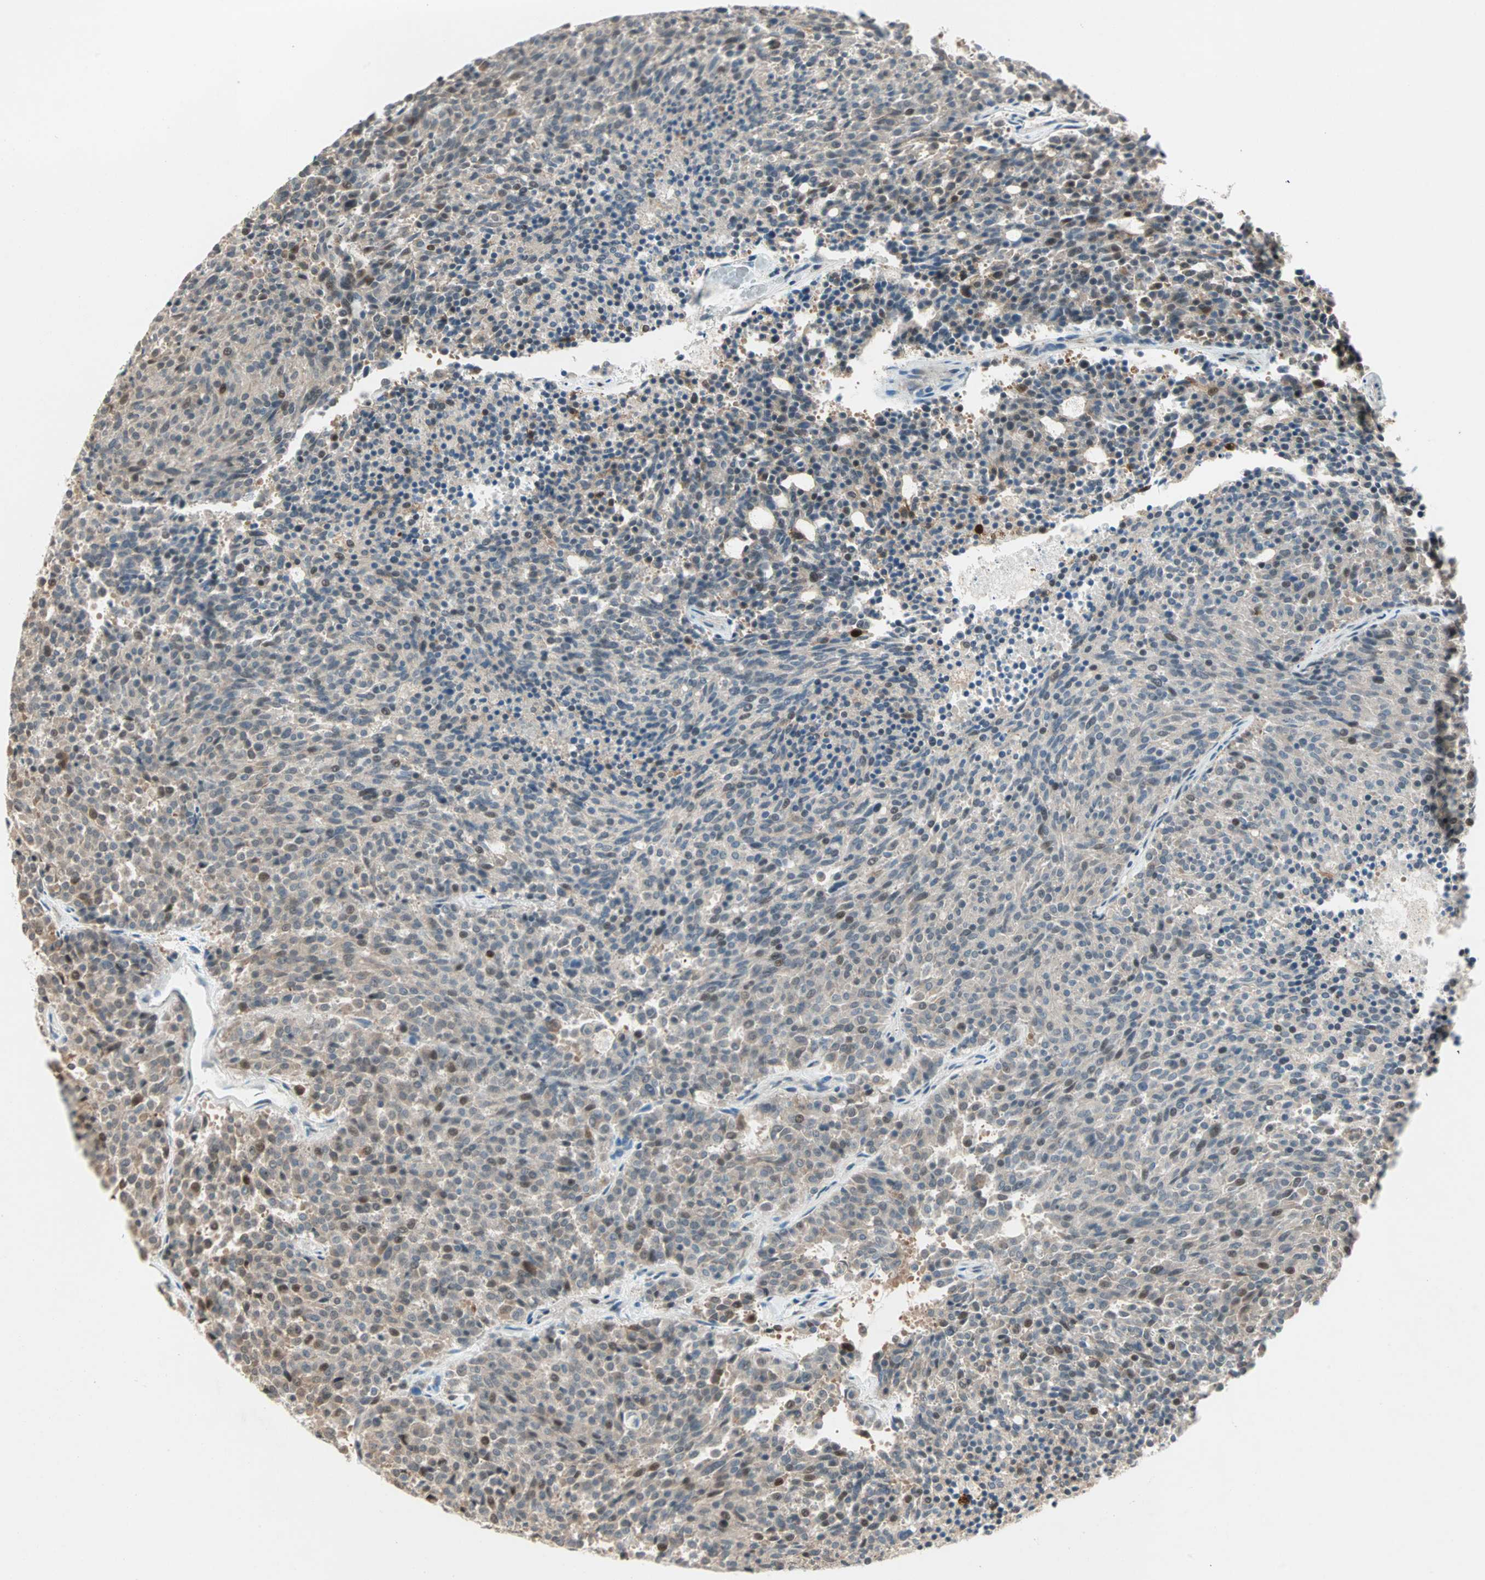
{"staining": {"intensity": "weak", "quantity": ">75%", "location": "cytoplasmic/membranous"}, "tissue": "carcinoid", "cell_type": "Tumor cells", "image_type": "cancer", "snomed": [{"axis": "morphology", "description": "Carcinoid, malignant, NOS"}, {"axis": "topography", "description": "Pancreas"}], "caption": "An image of malignant carcinoid stained for a protein reveals weak cytoplasmic/membranous brown staining in tumor cells.", "gene": "RTL6", "patient": {"sex": "female", "age": 54}}